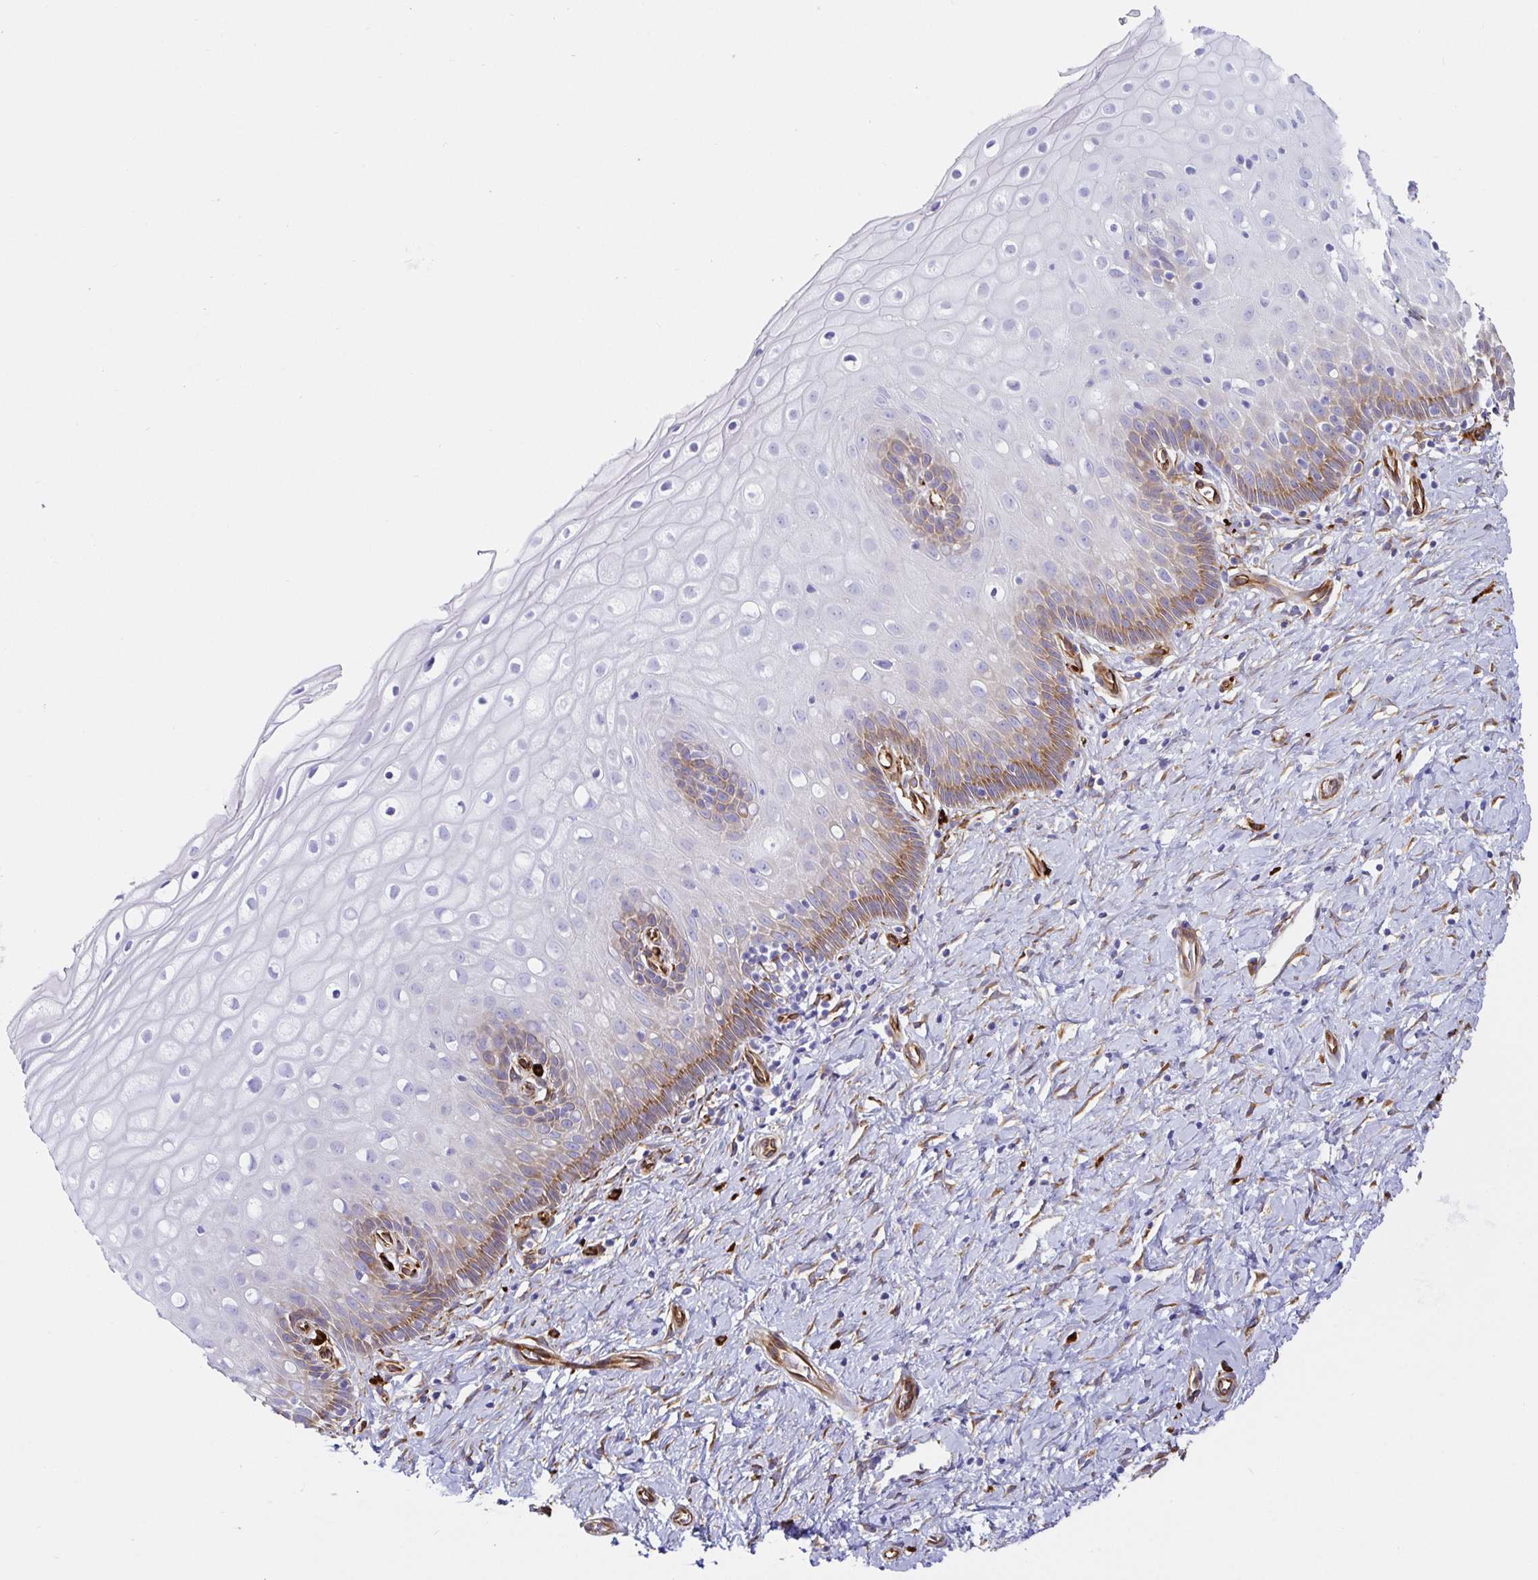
{"staining": {"intensity": "negative", "quantity": "none", "location": "none"}, "tissue": "cervix", "cell_type": "Glandular cells", "image_type": "normal", "snomed": [{"axis": "morphology", "description": "Normal tissue, NOS"}, {"axis": "topography", "description": "Cervix"}], "caption": "Immunohistochemistry (IHC) image of unremarkable cervix stained for a protein (brown), which demonstrates no positivity in glandular cells.", "gene": "DOCK1", "patient": {"sex": "female", "age": 37}}